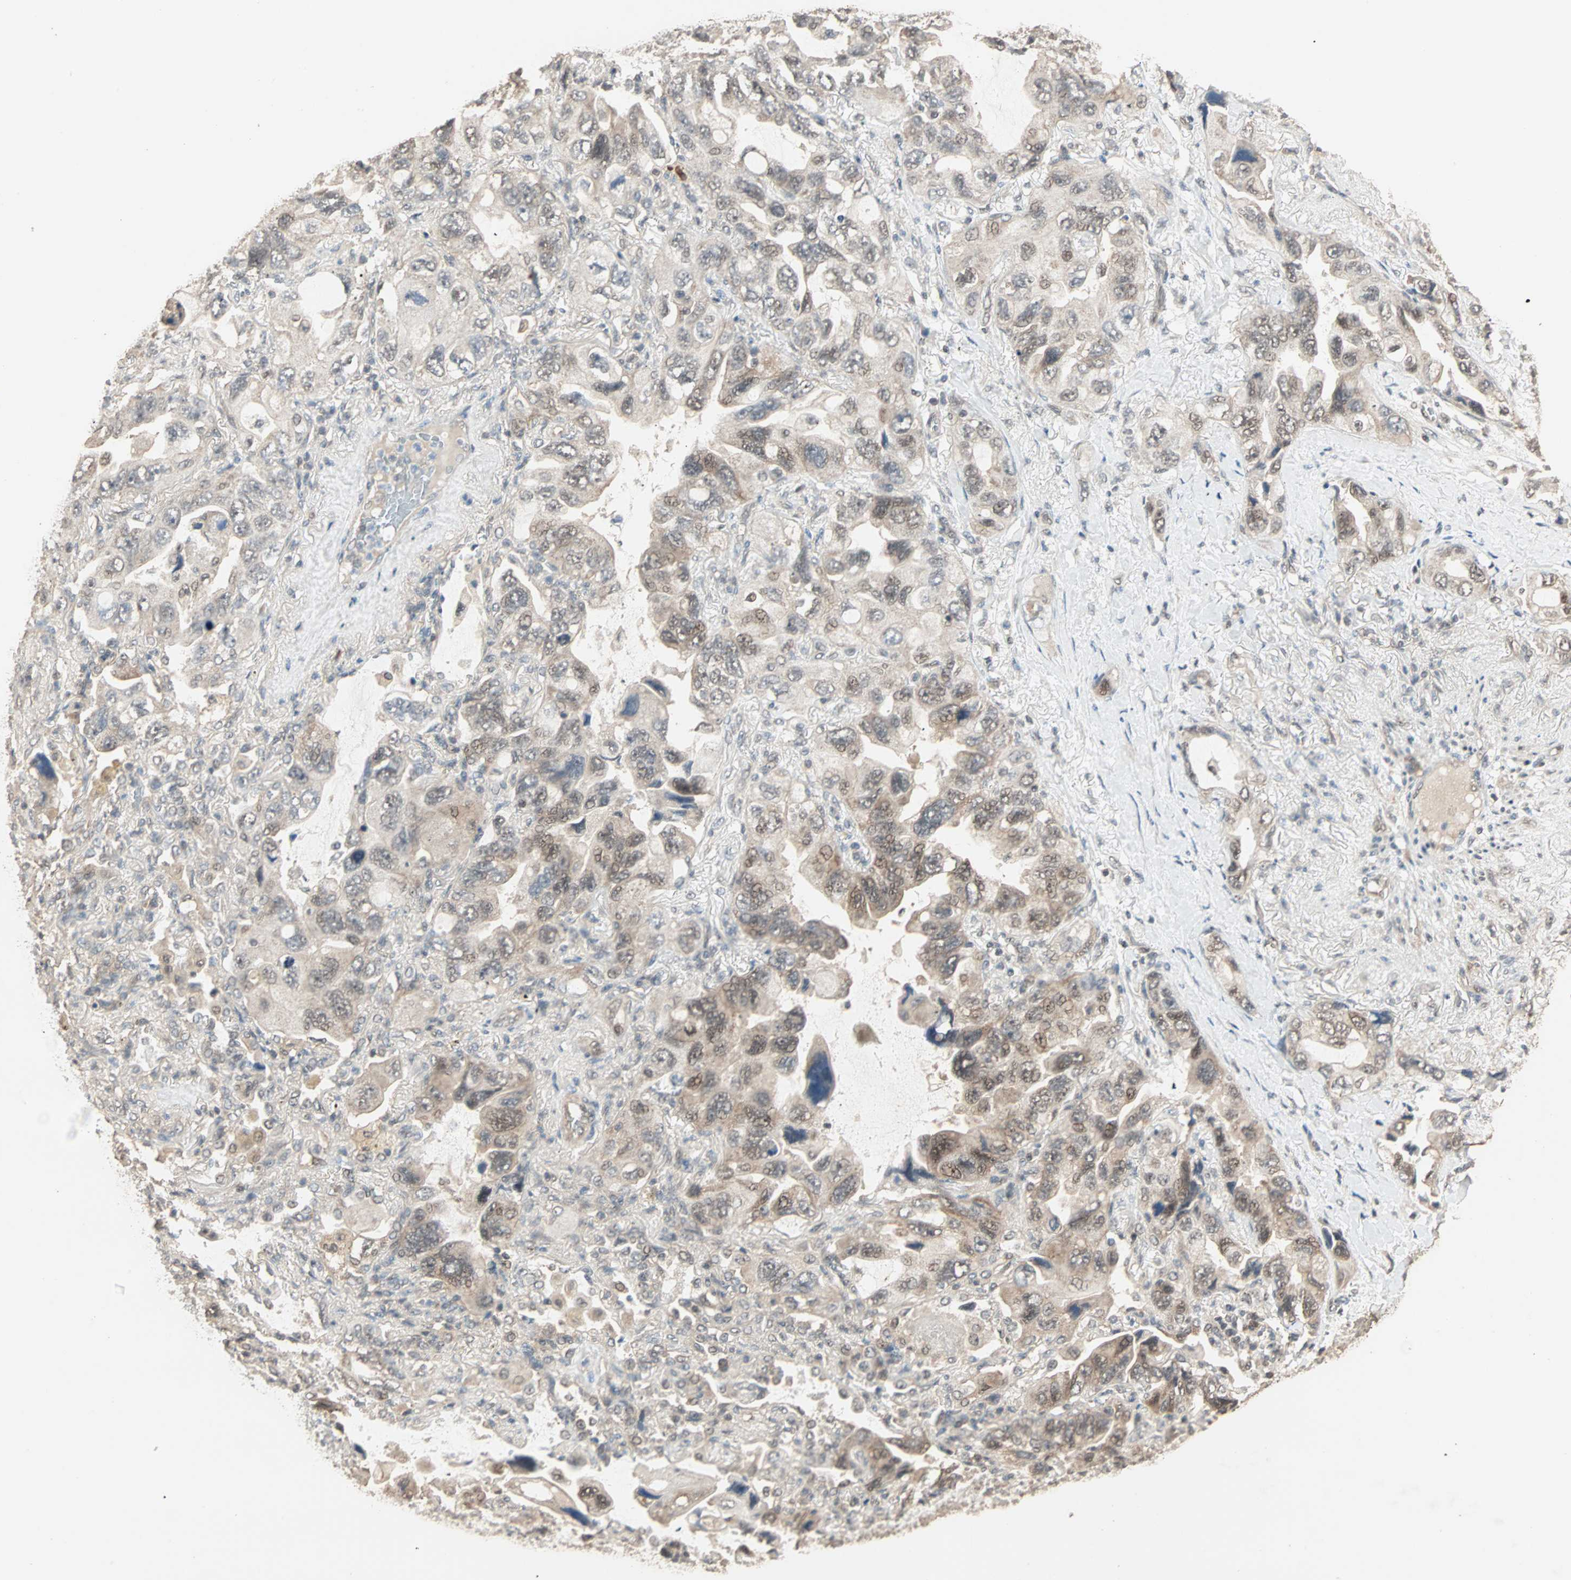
{"staining": {"intensity": "weak", "quantity": ">75%", "location": "cytoplasmic/membranous,nuclear"}, "tissue": "lung cancer", "cell_type": "Tumor cells", "image_type": "cancer", "snomed": [{"axis": "morphology", "description": "Squamous cell carcinoma, NOS"}, {"axis": "topography", "description": "Lung"}], "caption": "Brown immunohistochemical staining in lung cancer exhibits weak cytoplasmic/membranous and nuclear expression in about >75% of tumor cells.", "gene": "ZBTB33", "patient": {"sex": "female", "age": 73}}